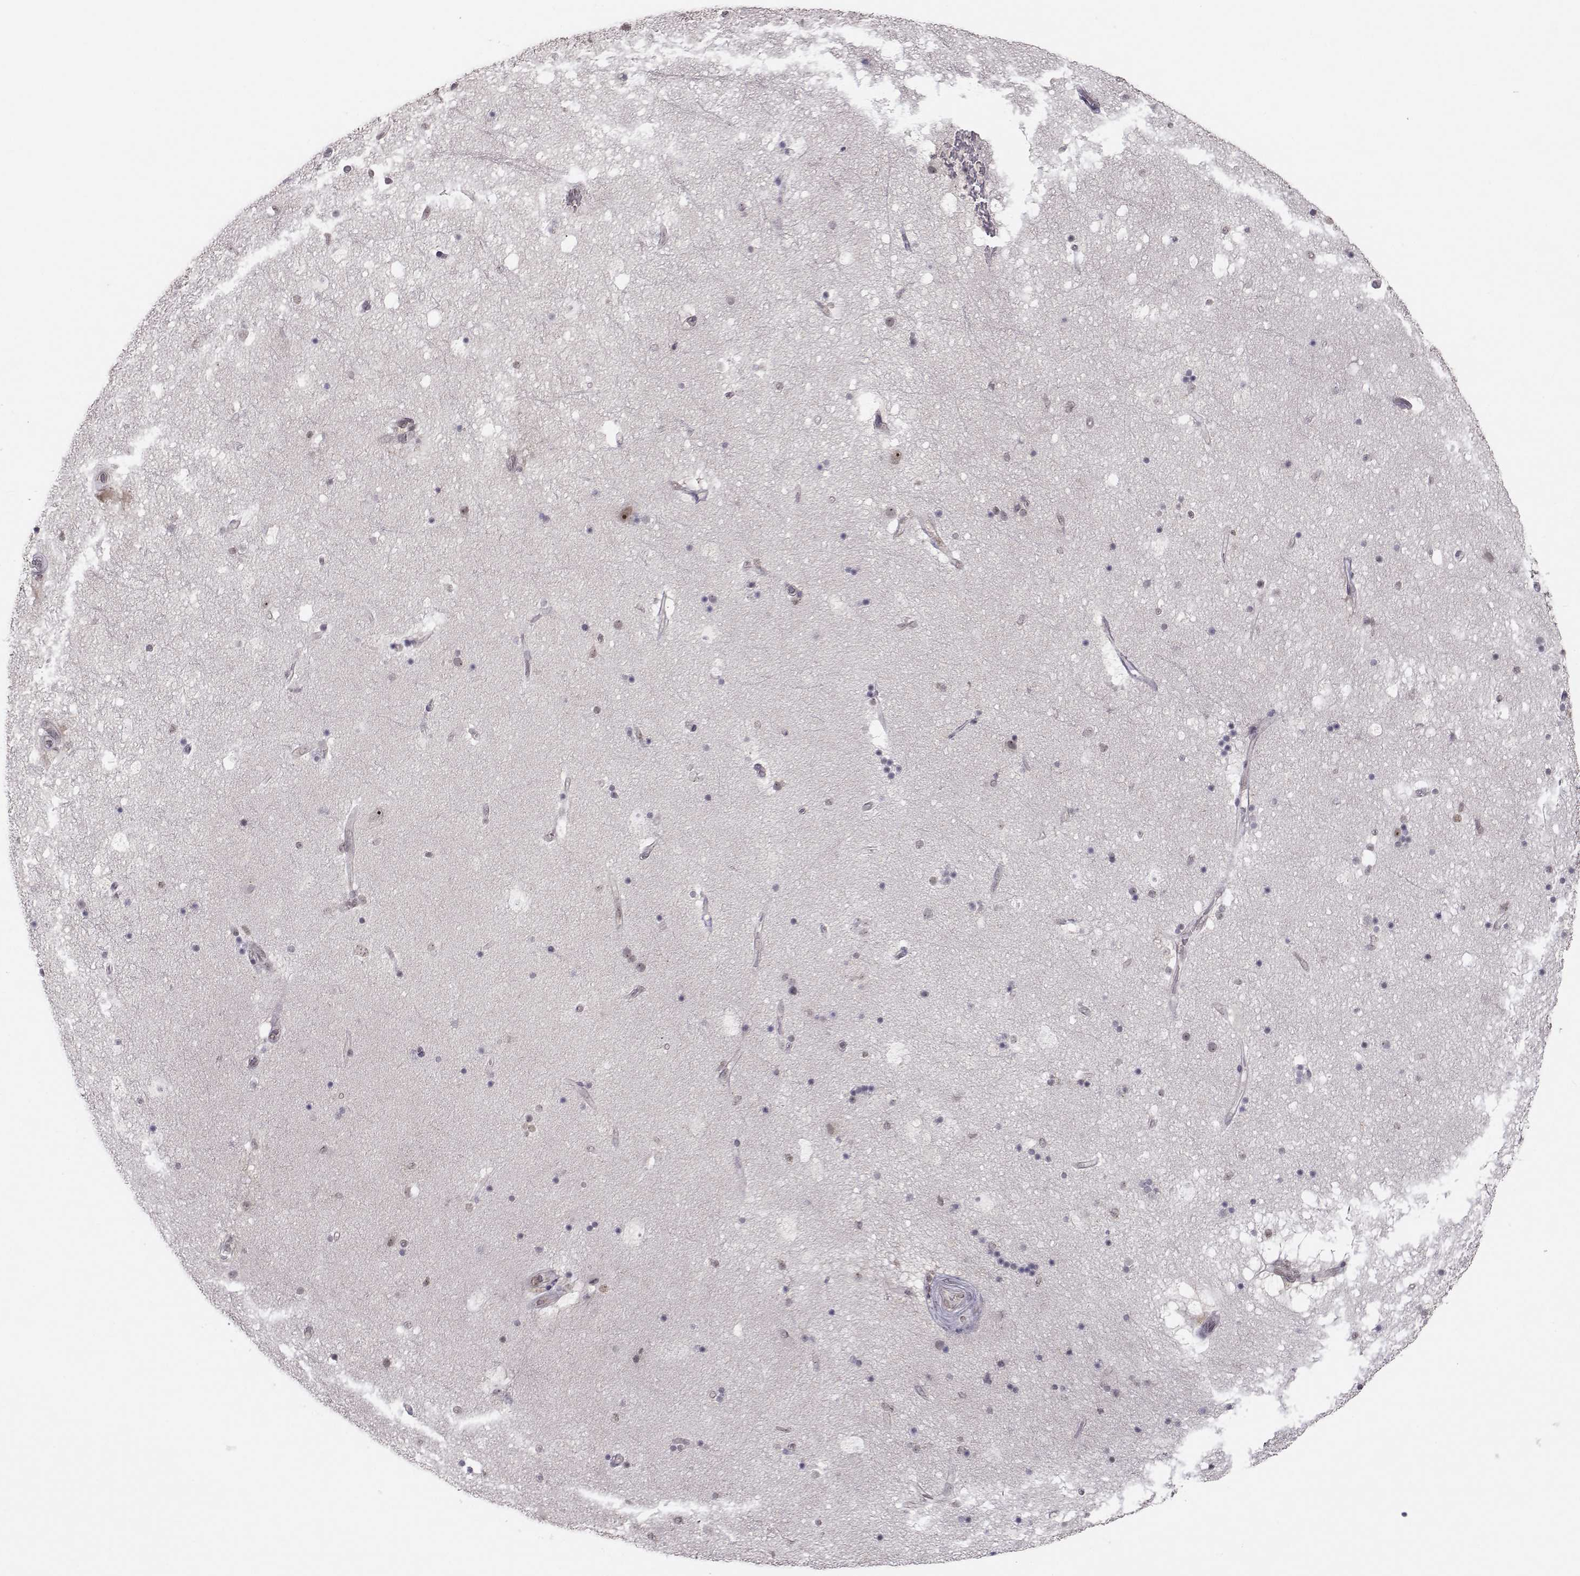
{"staining": {"intensity": "negative", "quantity": "none", "location": "none"}, "tissue": "hippocampus", "cell_type": "Glial cells", "image_type": "normal", "snomed": [{"axis": "morphology", "description": "Normal tissue, NOS"}, {"axis": "topography", "description": "Hippocampus"}], "caption": "Glial cells show no significant protein positivity in normal hippocampus. (Brightfield microscopy of DAB IHC at high magnification).", "gene": "KIF13B", "patient": {"sex": "male", "age": 51}}